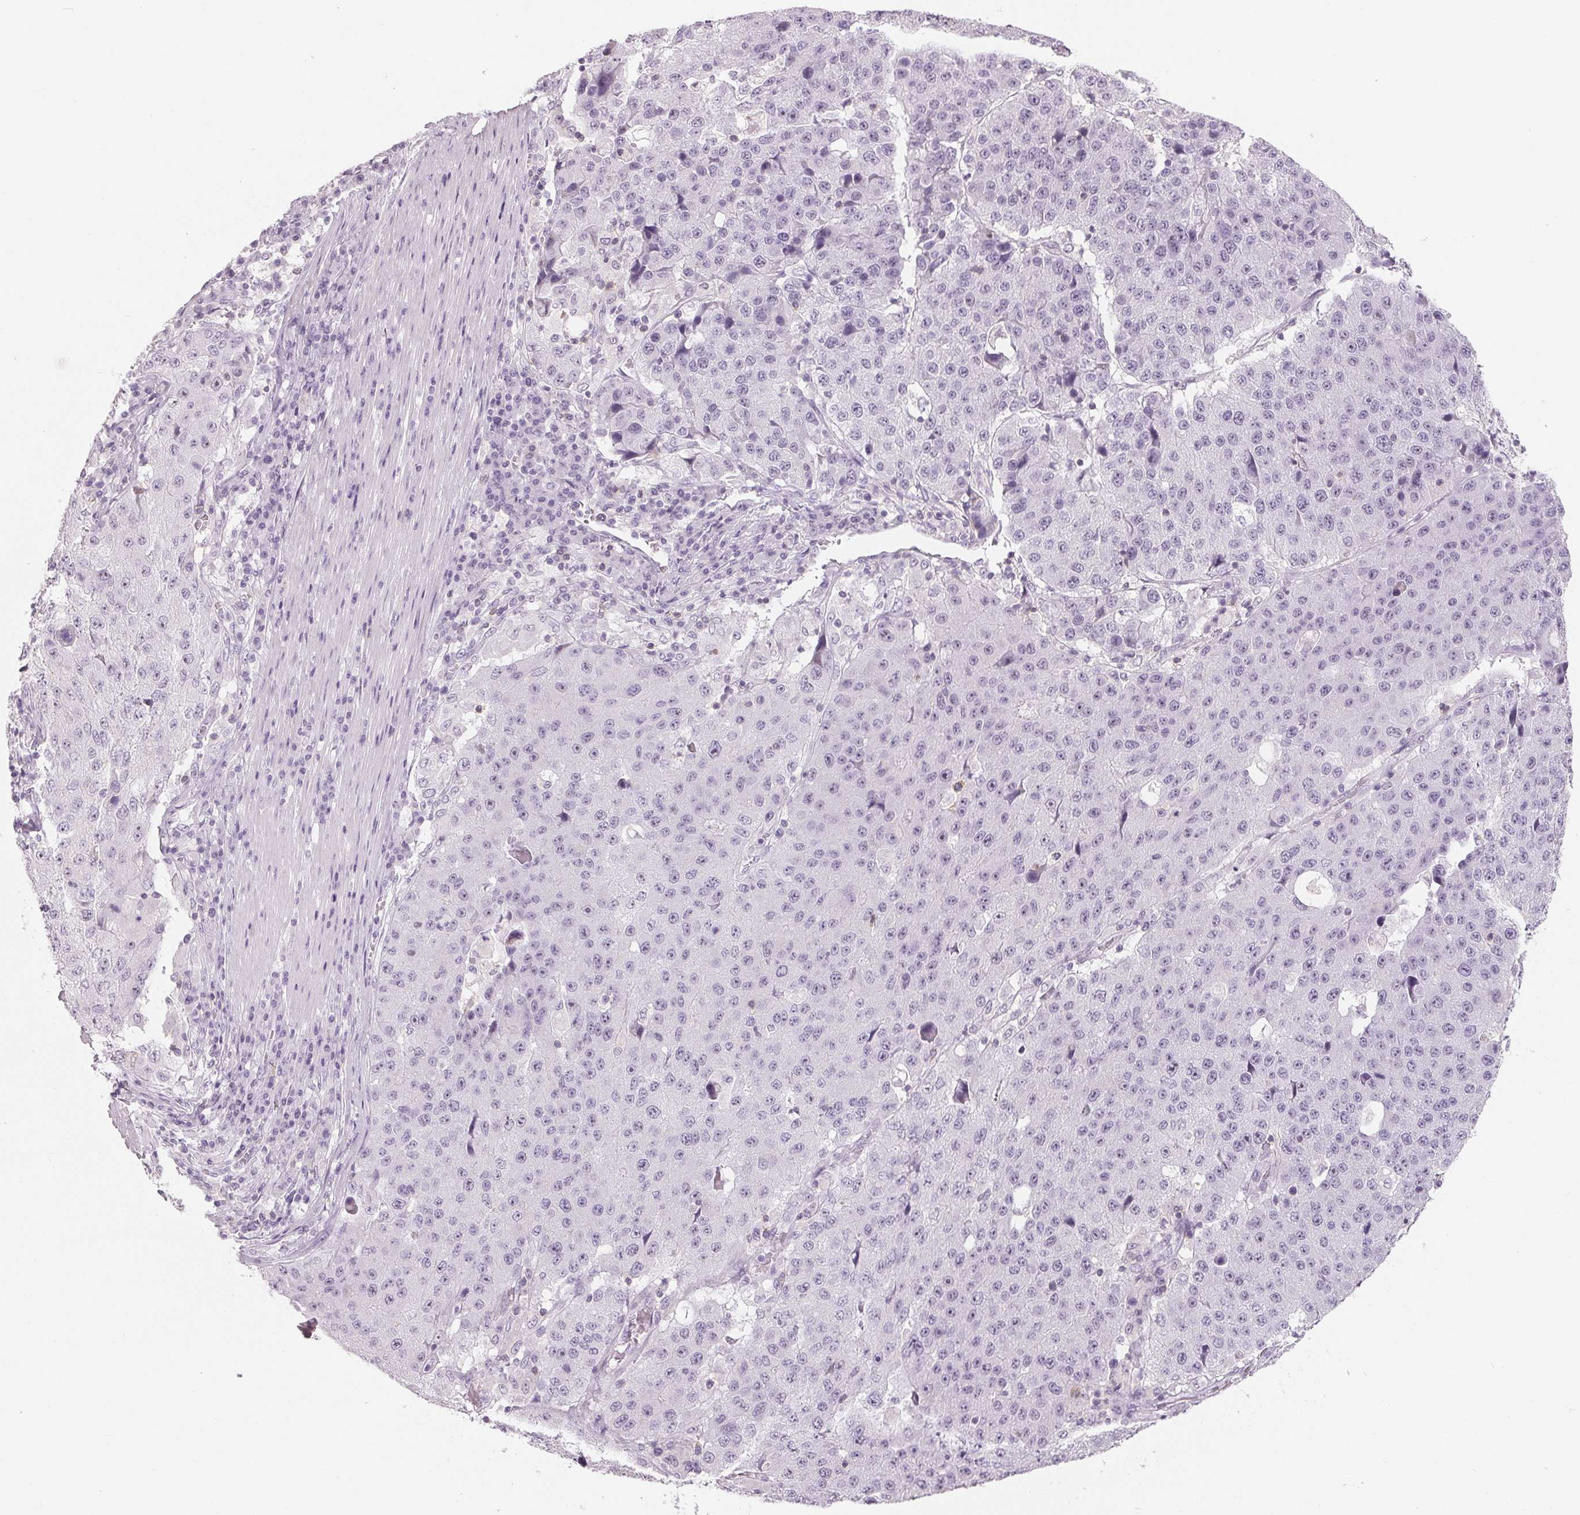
{"staining": {"intensity": "negative", "quantity": "none", "location": "none"}, "tissue": "stomach cancer", "cell_type": "Tumor cells", "image_type": "cancer", "snomed": [{"axis": "morphology", "description": "Adenocarcinoma, NOS"}, {"axis": "topography", "description": "Stomach"}], "caption": "DAB (3,3'-diaminobenzidine) immunohistochemical staining of human stomach adenocarcinoma exhibits no significant staining in tumor cells.", "gene": "CD69", "patient": {"sex": "male", "age": 71}}